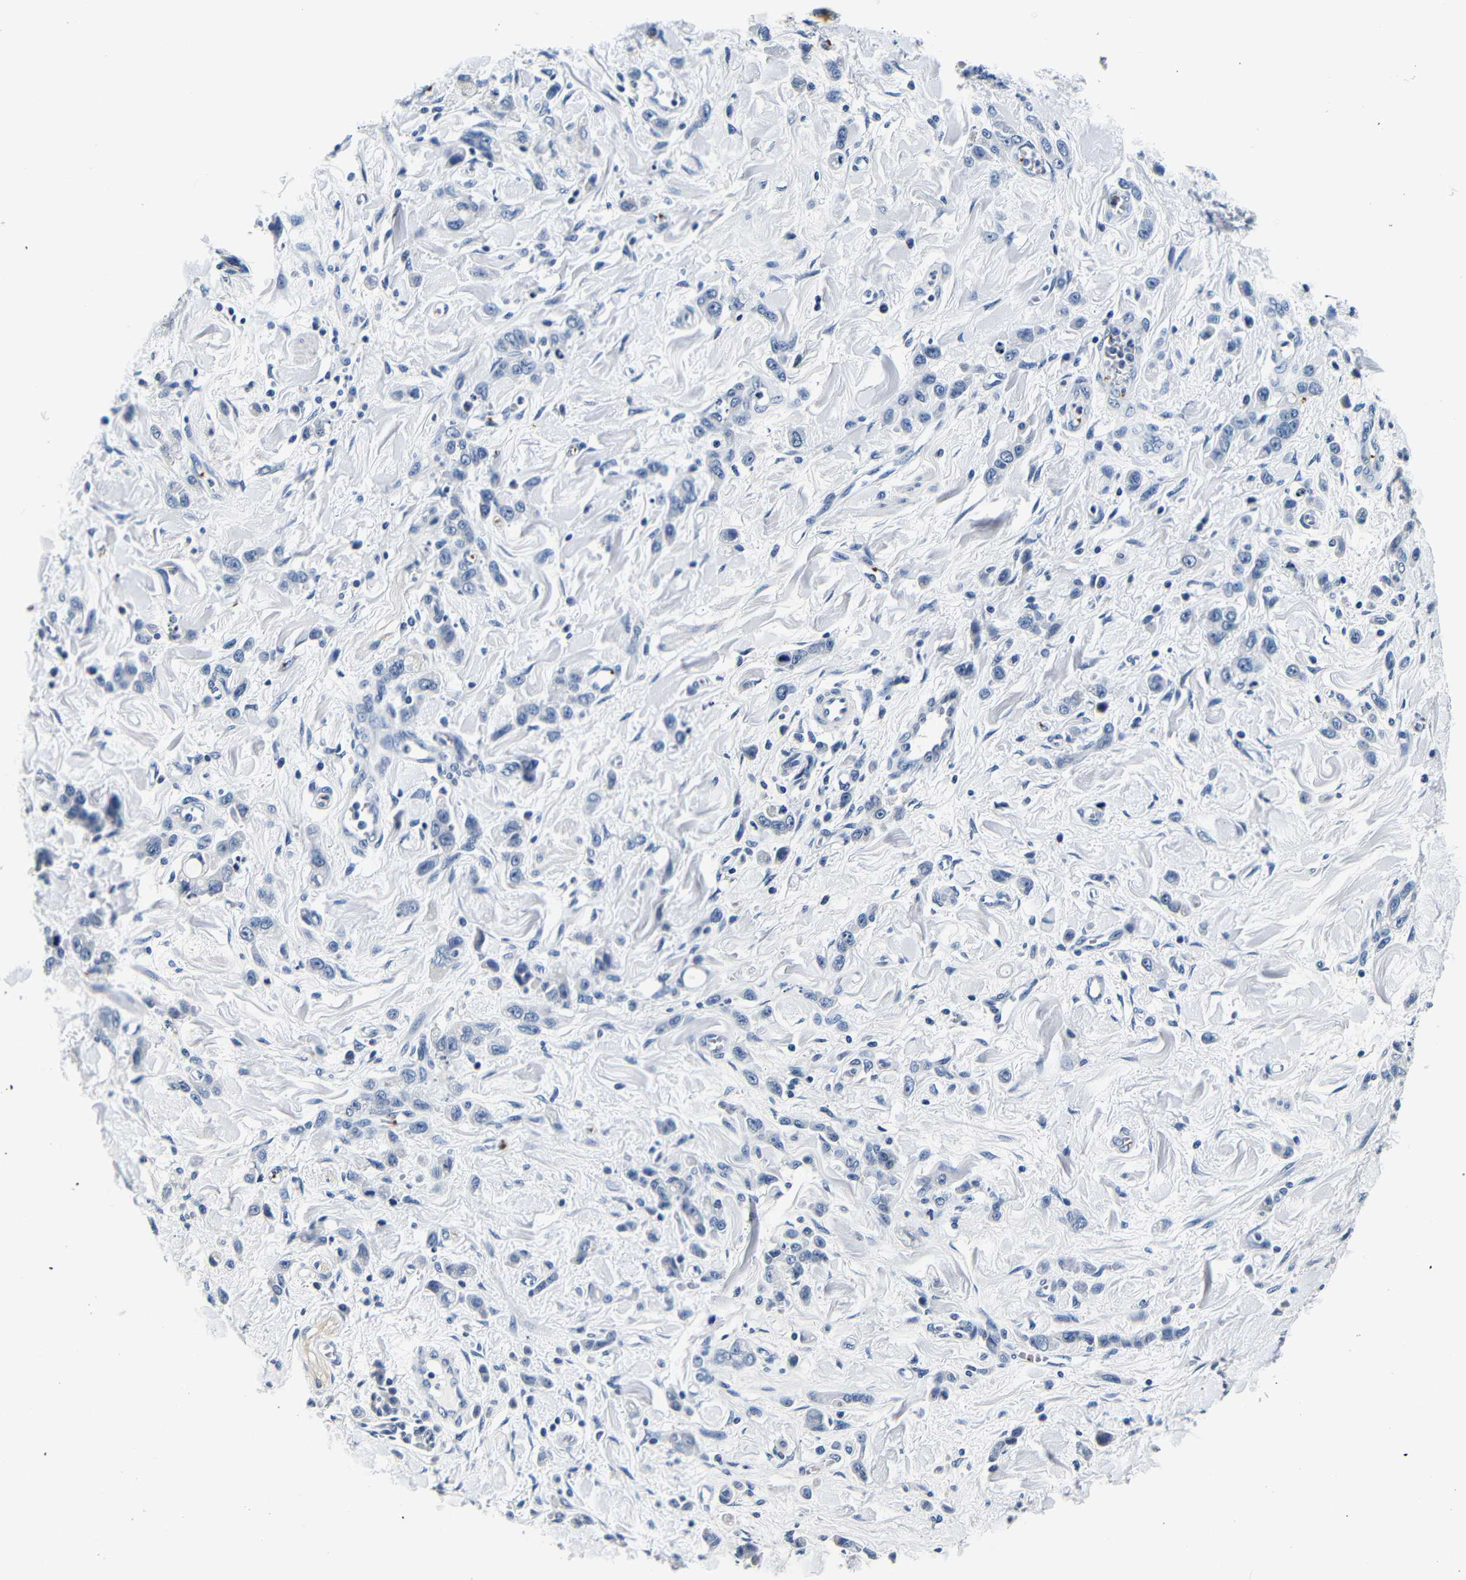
{"staining": {"intensity": "negative", "quantity": "none", "location": "none"}, "tissue": "stomach cancer", "cell_type": "Tumor cells", "image_type": "cancer", "snomed": [{"axis": "morphology", "description": "Normal tissue, NOS"}, {"axis": "morphology", "description": "Adenocarcinoma, NOS"}, {"axis": "topography", "description": "Stomach"}], "caption": "Protein analysis of stomach cancer (adenocarcinoma) exhibits no significant staining in tumor cells.", "gene": "GP1BA", "patient": {"sex": "male", "age": 82}}